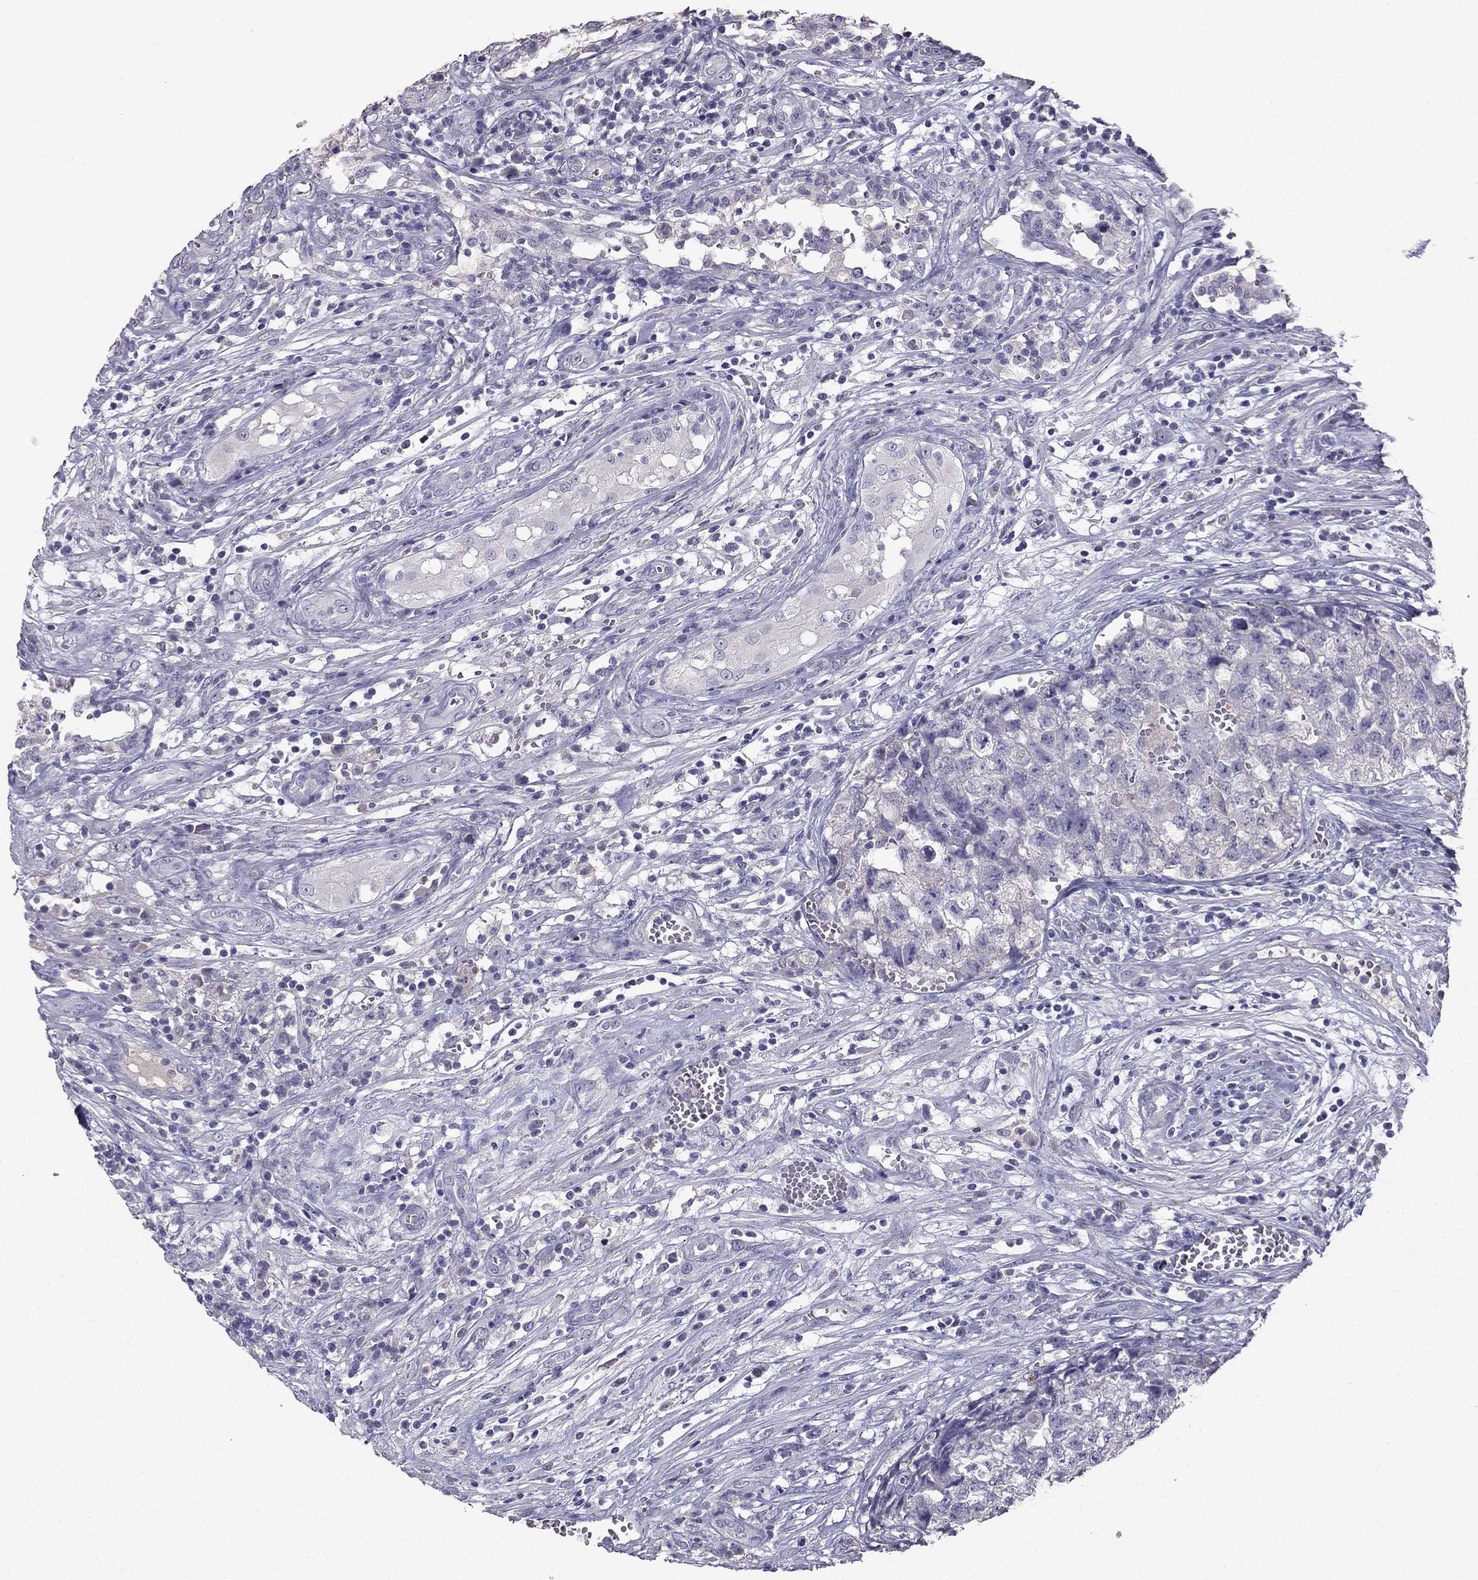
{"staining": {"intensity": "negative", "quantity": "none", "location": "none"}, "tissue": "testis cancer", "cell_type": "Tumor cells", "image_type": "cancer", "snomed": [{"axis": "morphology", "description": "Seminoma, NOS"}, {"axis": "morphology", "description": "Carcinoma, Embryonal, NOS"}, {"axis": "topography", "description": "Testis"}], "caption": "A photomicrograph of testis cancer (embryonal carcinoma) stained for a protein exhibits no brown staining in tumor cells. Nuclei are stained in blue.", "gene": "SCG5", "patient": {"sex": "male", "age": 22}}